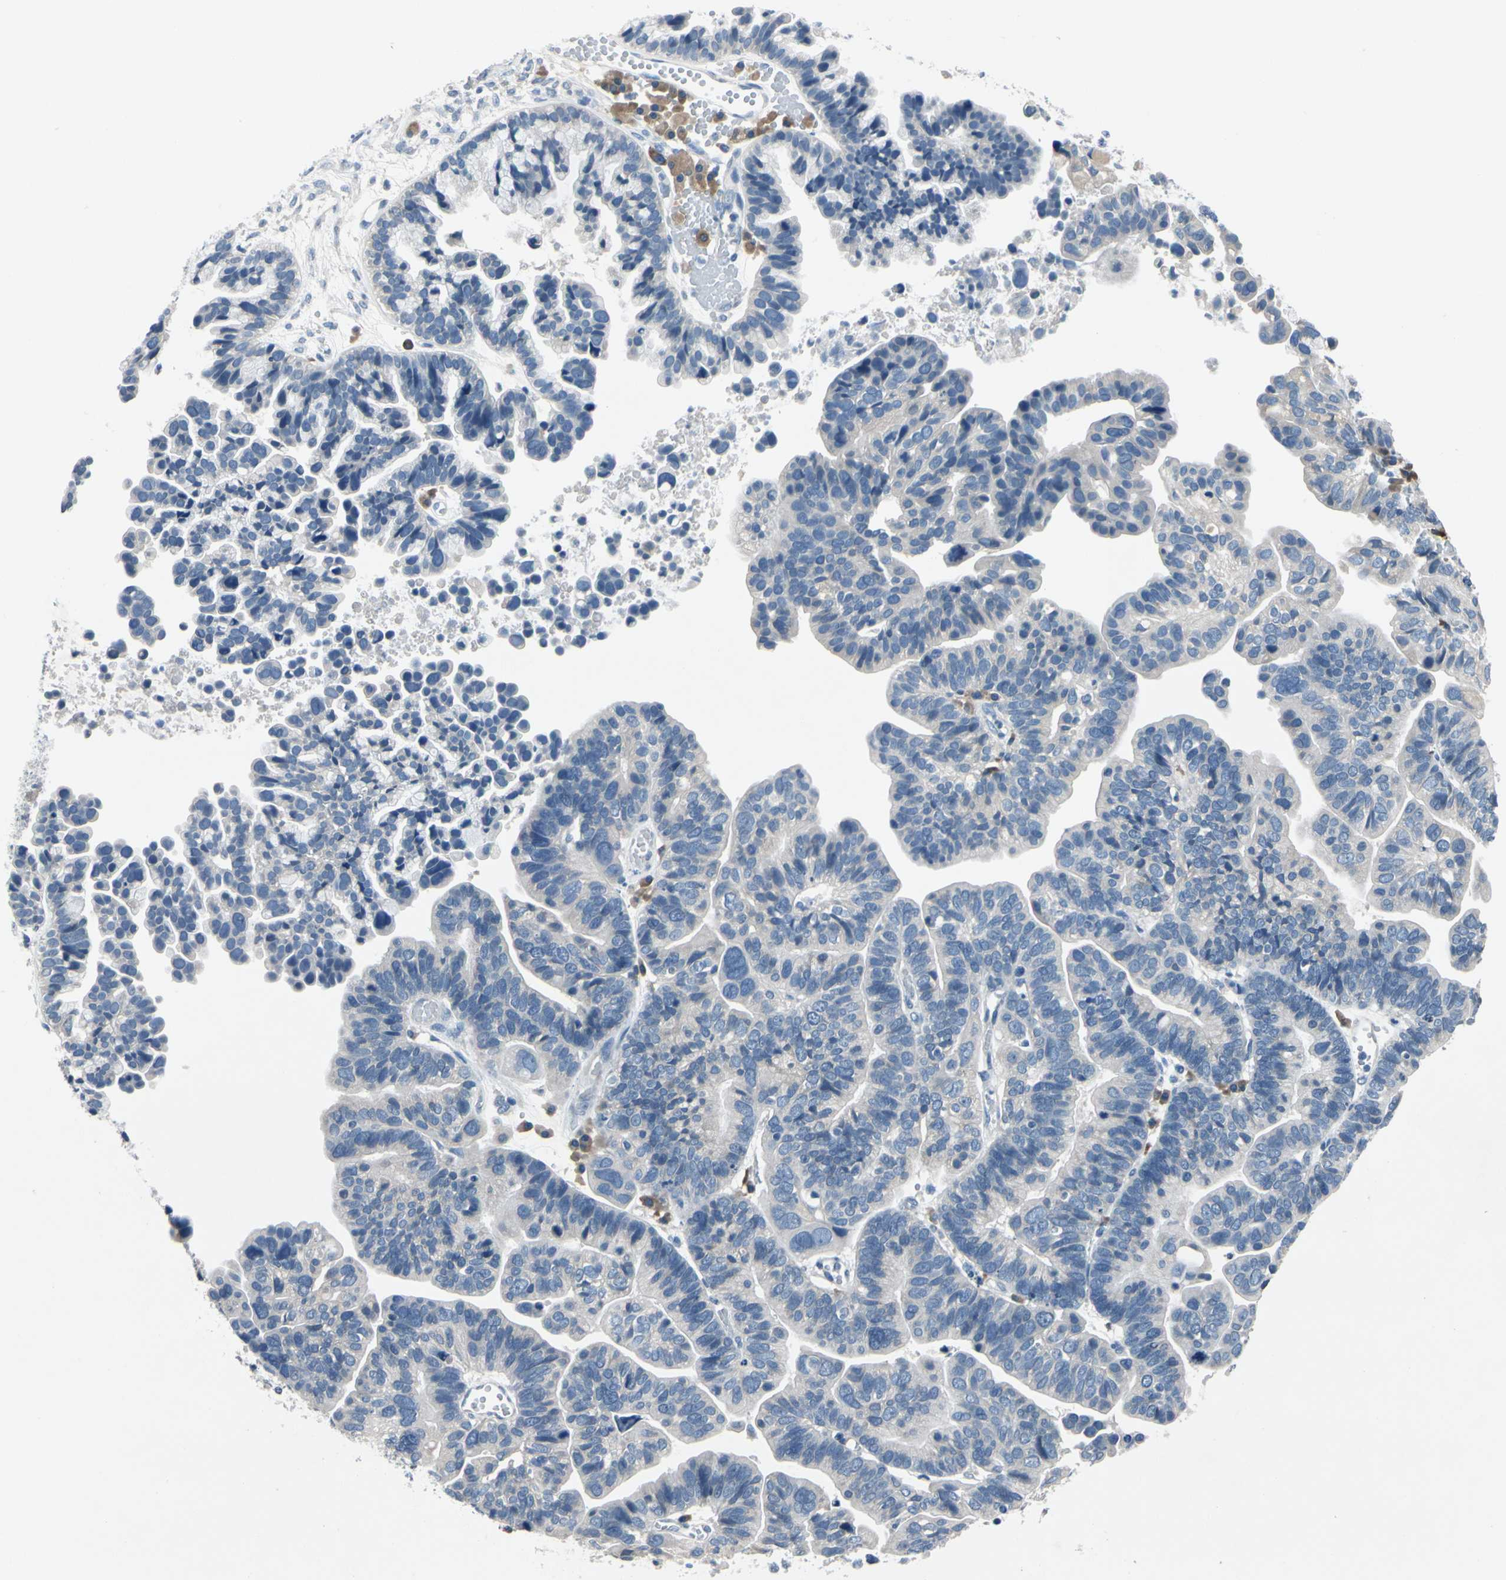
{"staining": {"intensity": "negative", "quantity": "none", "location": "none"}, "tissue": "ovarian cancer", "cell_type": "Tumor cells", "image_type": "cancer", "snomed": [{"axis": "morphology", "description": "Cystadenocarcinoma, serous, NOS"}, {"axis": "topography", "description": "Ovary"}], "caption": "There is no significant staining in tumor cells of ovarian cancer (serous cystadenocarcinoma). (DAB (3,3'-diaminobenzidine) immunohistochemistry (IHC), high magnification).", "gene": "SELENOK", "patient": {"sex": "female", "age": 56}}